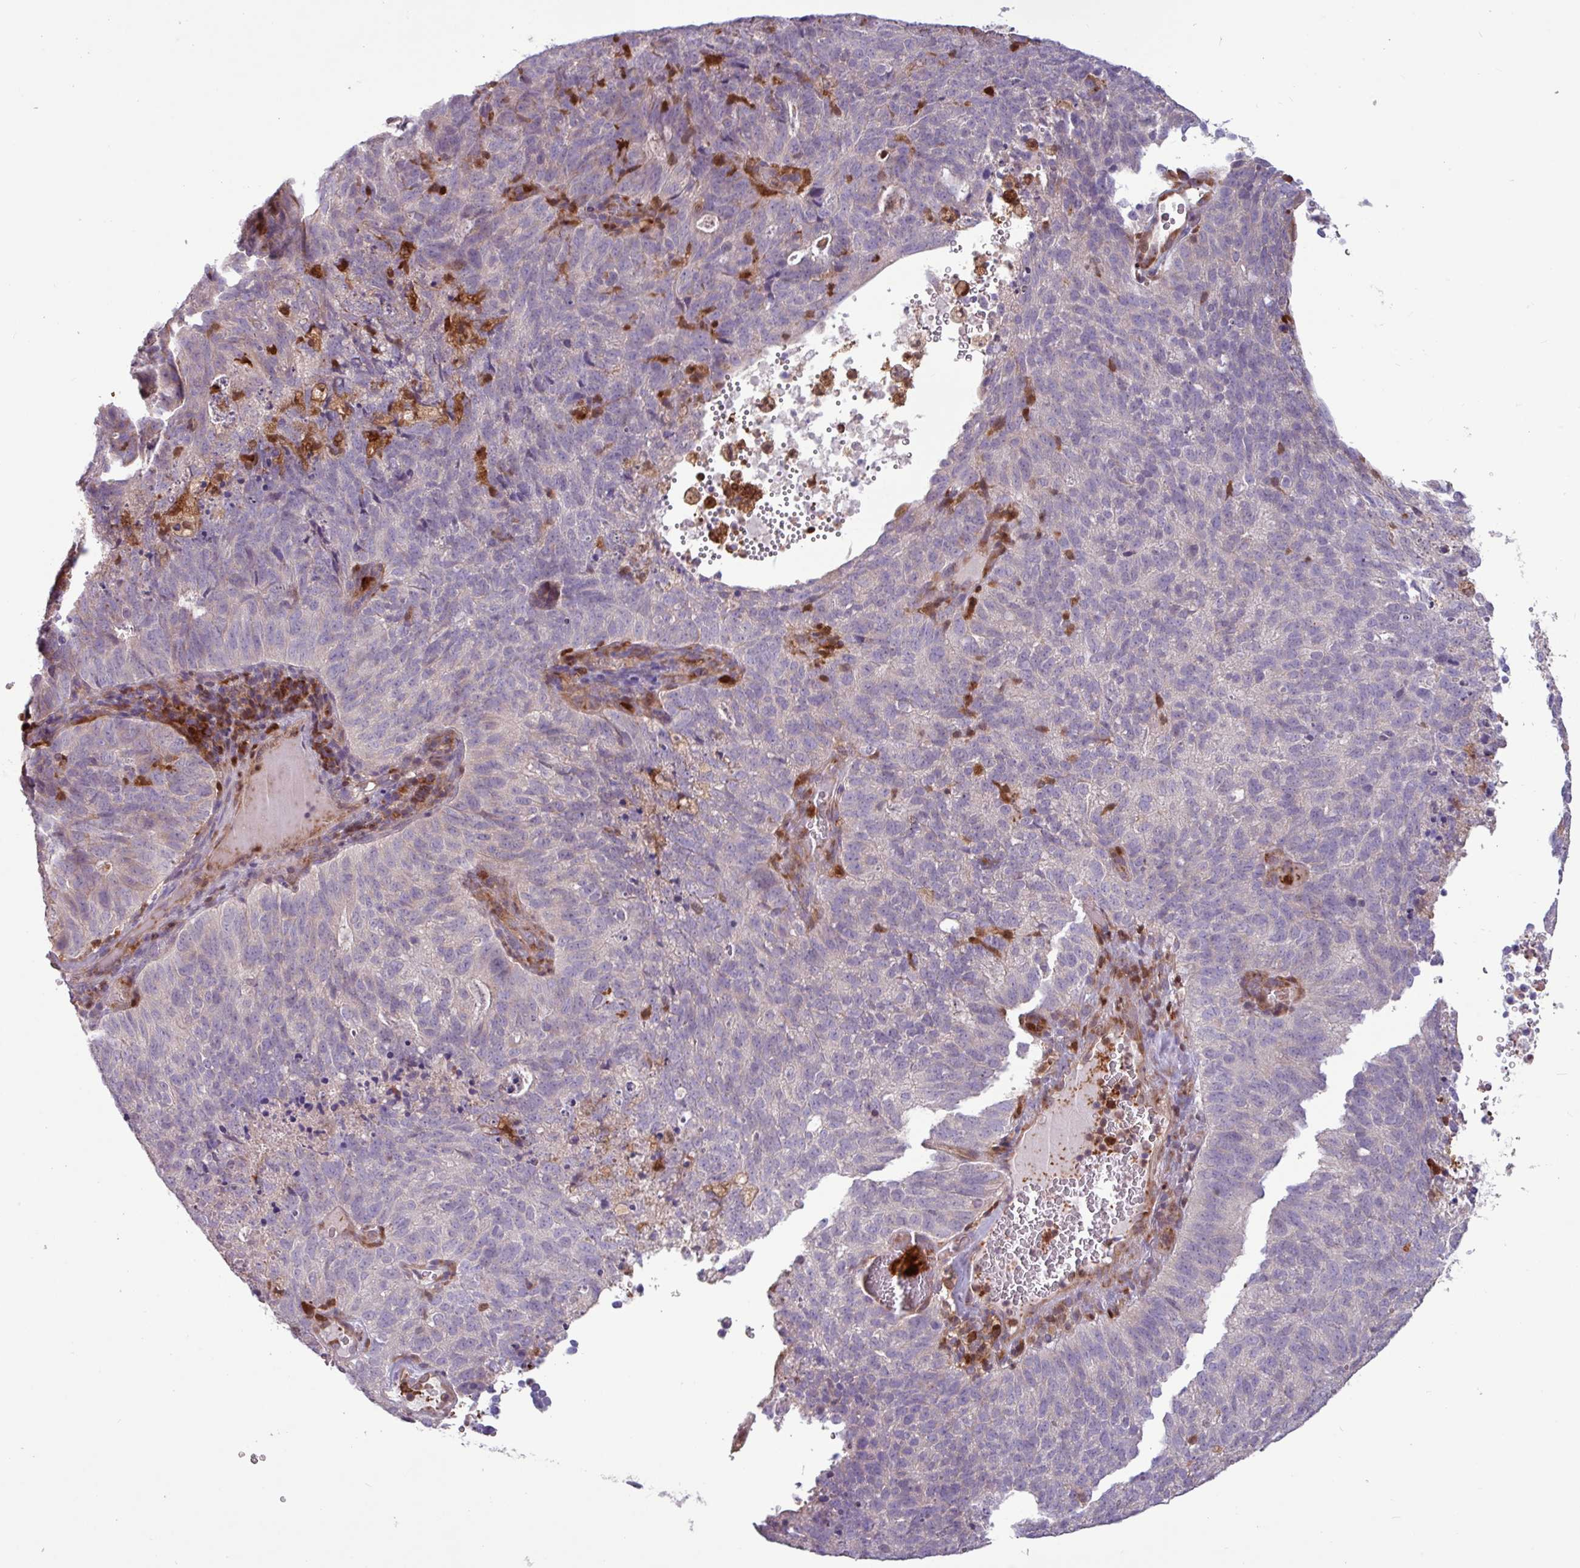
{"staining": {"intensity": "negative", "quantity": "none", "location": "none"}, "tissue": "cervical cancer", "cell_type": "Tumor cells", "image_type": "cancer", "snomed": [{"axis": "morphology", "description": "Adenocarcinoma, NOS"}, {"axis": "topography", "description": "Cervix"}], "caption": "Protein analysis of cervical cancer (adenocarcinoma) reveals no significant positivity in tumor cells.", "gene": "SEC61G", "patient": {"sex": "female", "age": 38}}